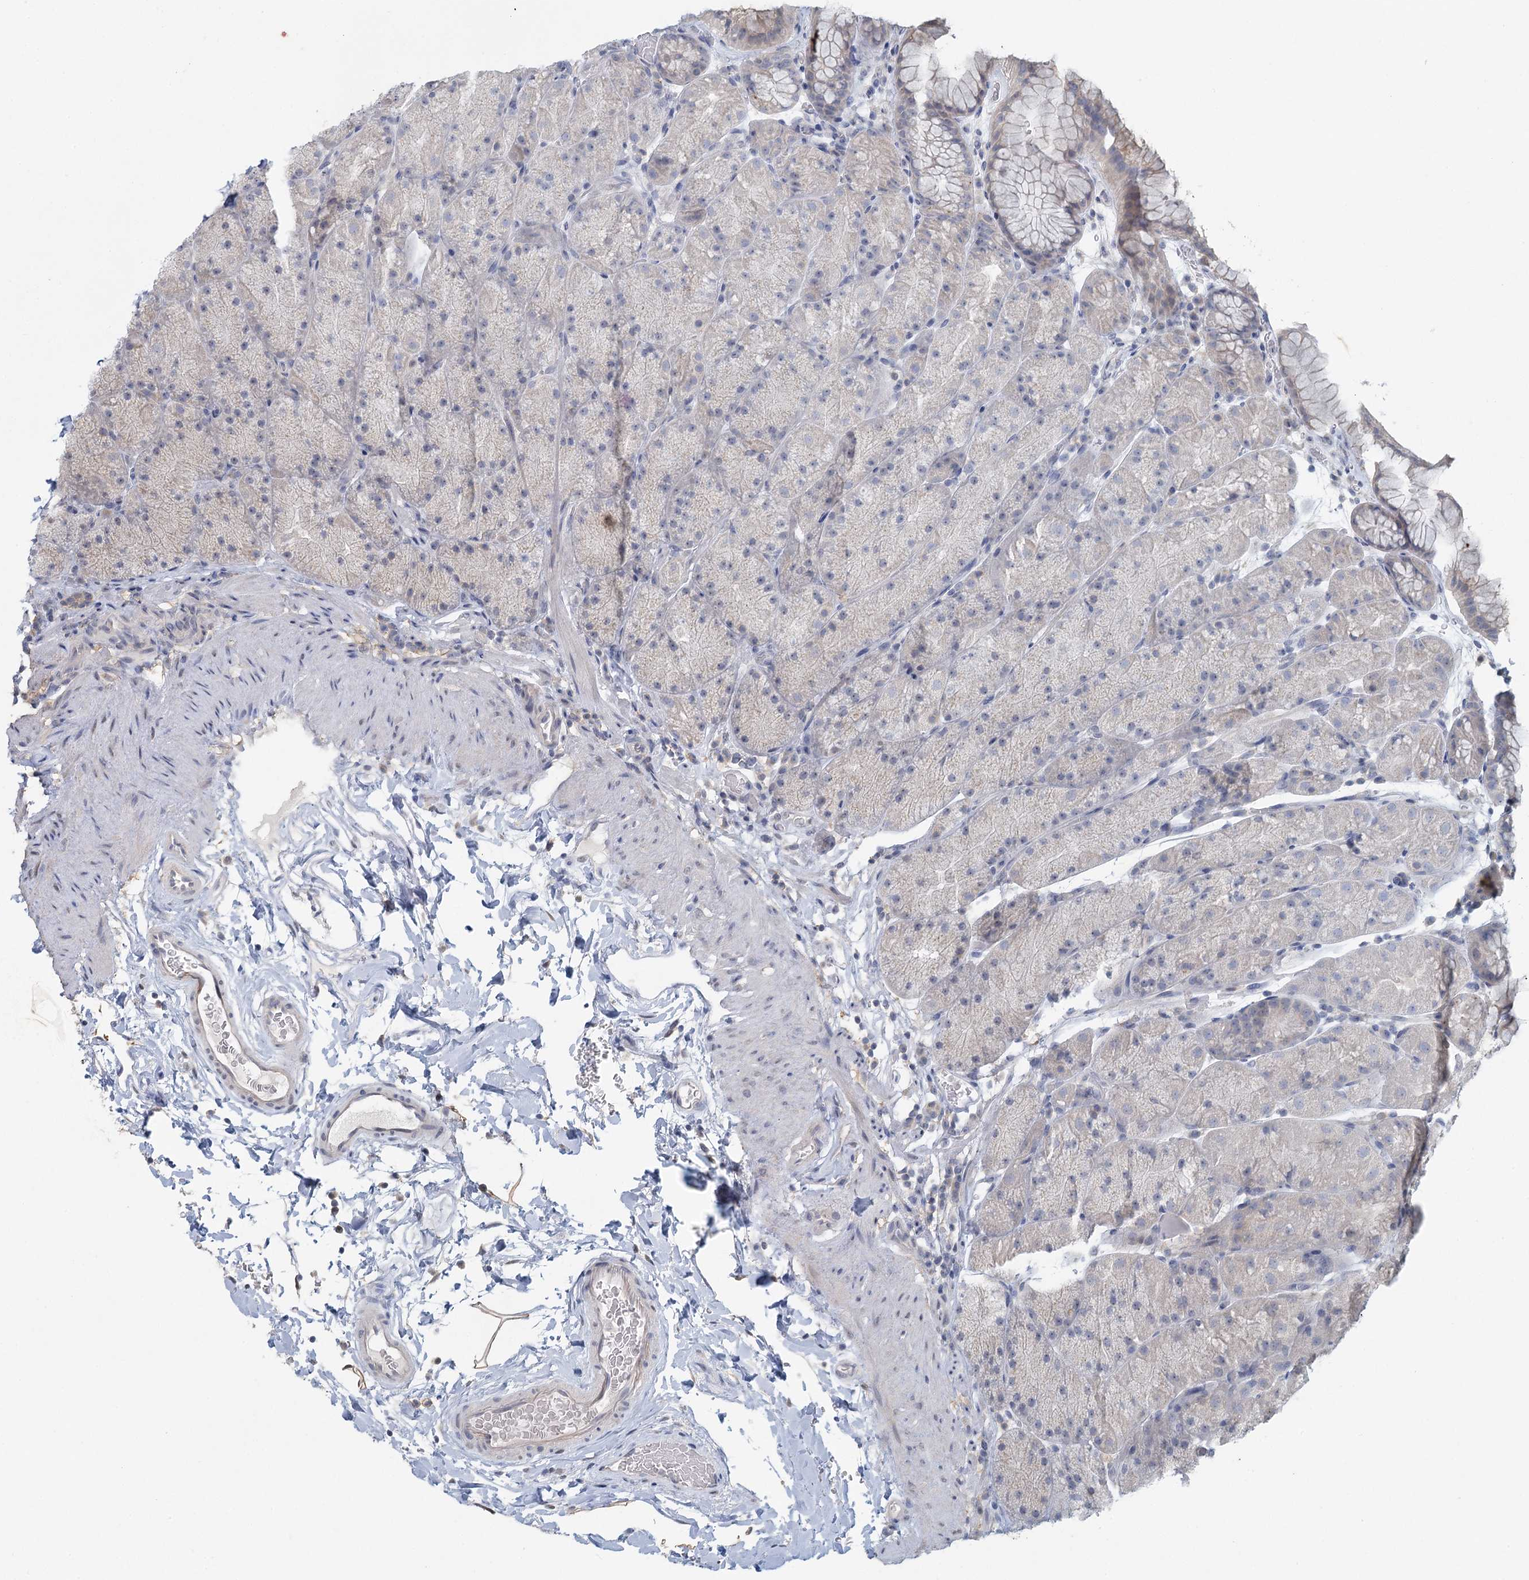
{"staining": {"intensity": "weak", "quantity": "<25%", "location": "cytoplasmic/membranous"}, "tissue": "stomach", "cell_type": "Glandular cells", "image_type": "normal", "snomed": [{"axis": "morphology", "description": "Normal tissue, NOS"}, {"axis": "topography", "description": "Stomach, upper"}, {"axis": "topography", "description": "Stomach, lower"}], "caption": "High magnification brightfield microscopy of unremarkable stomach stained with DAB (3,3'-diaminobenzidine) (brown) and counterstained with hematoxylin (blue): glandular cells show no significant expression. (DAB (3,3'-diaminobenzidine) IHC visualized using brightfield microscopy, high magnification).", "gene": "MYO7B", "patient": {"sex": "male", "age": 67}}